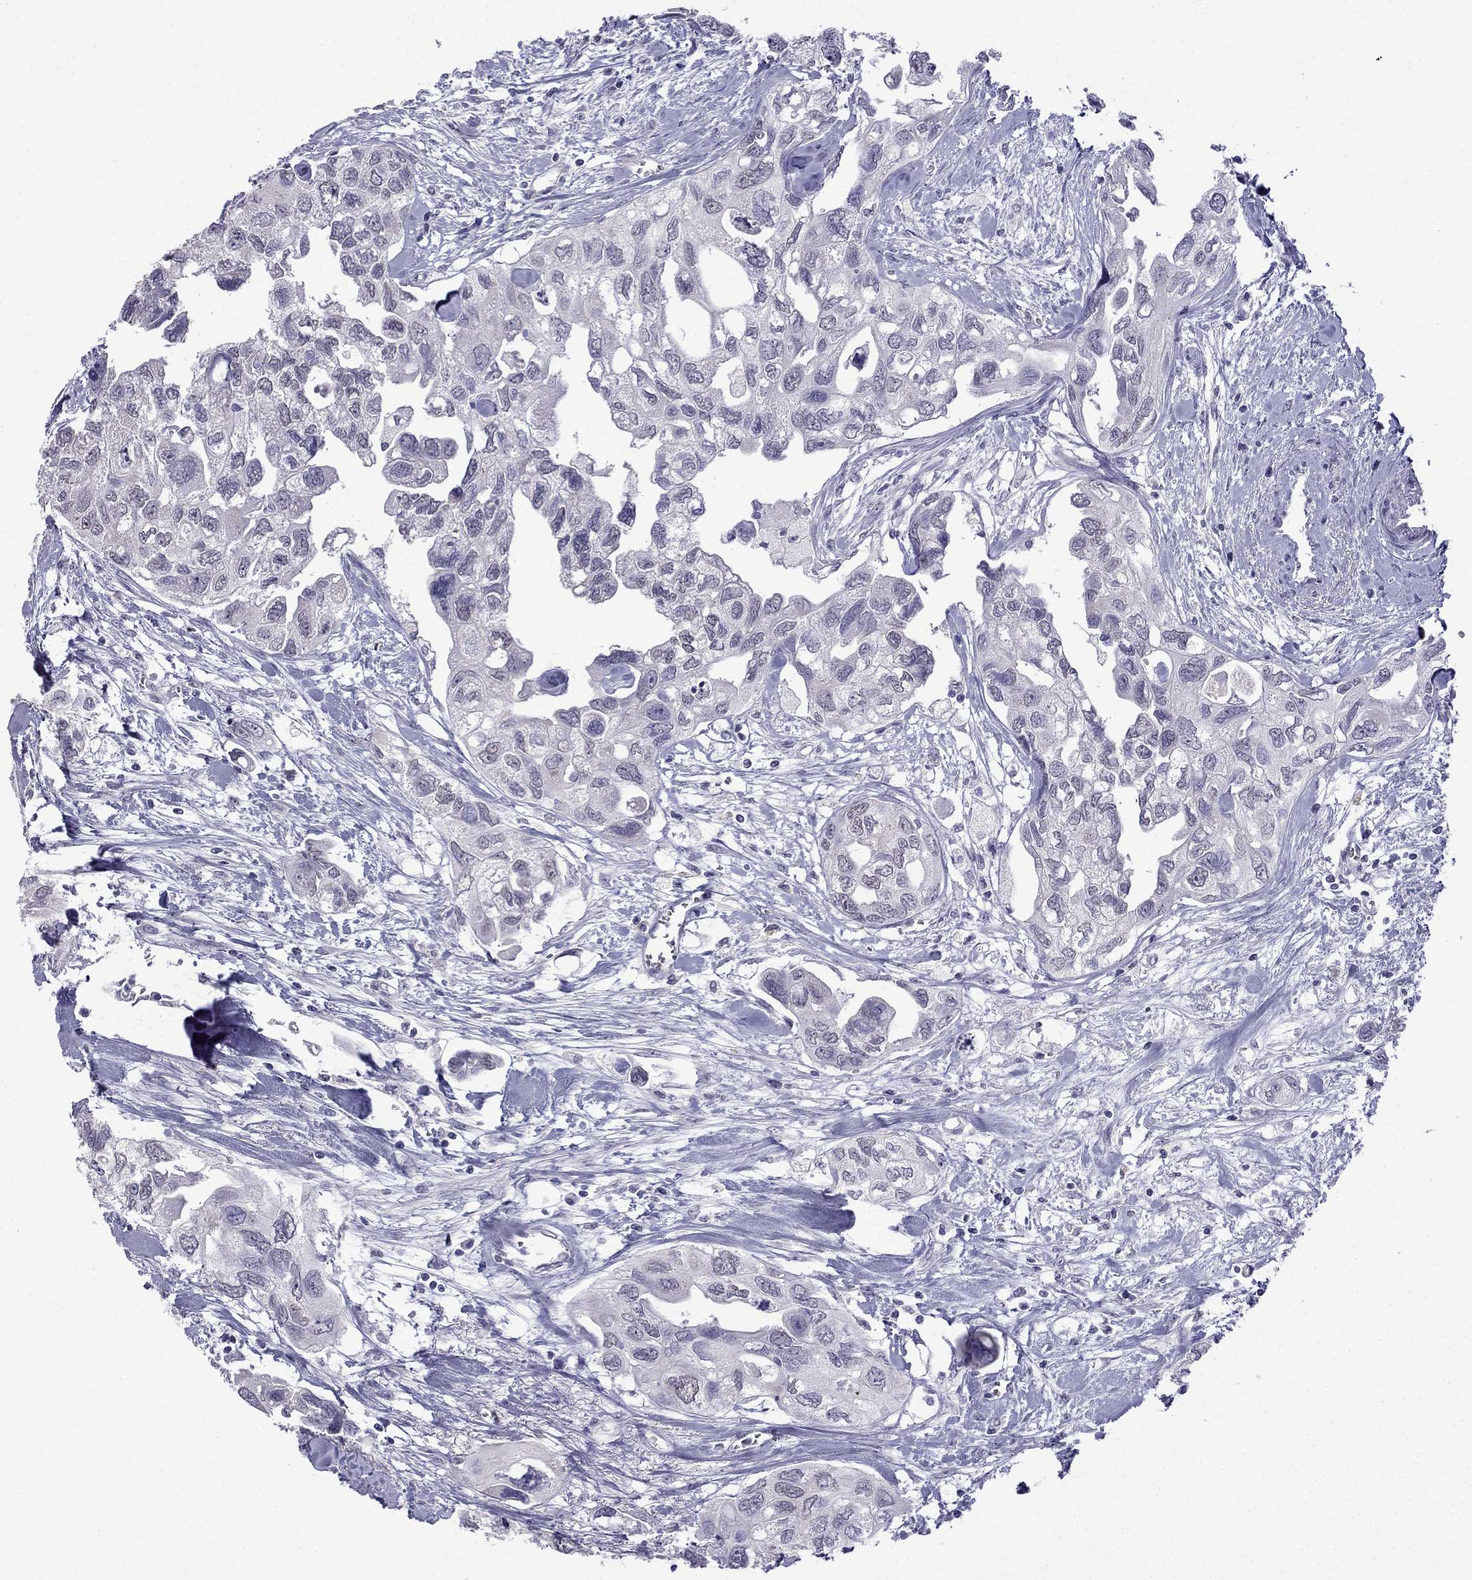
{"staining": {"intensity": "negative", "quantity": "none", "location": "none"}, "tissue": "urothelial cancer", "cell_type": "Tumor cells", "image_type": "cancer", "snomed": [{"axis": "morphology", "description": "Urothelial carcinoma, High grade"}, {"axis": "topography", "description": "Urinary bladder"}], "caption": "High magnification brightfield microscopy of urothelial cancer stained with DAB (brown) and counterstained with hematoxylin (blue): tumor cells show no significant staining. (IHC, brightfield microscopy, high magnification).", "gene": "CFAP70", "patient": {"sex": "male", "age": 59}}